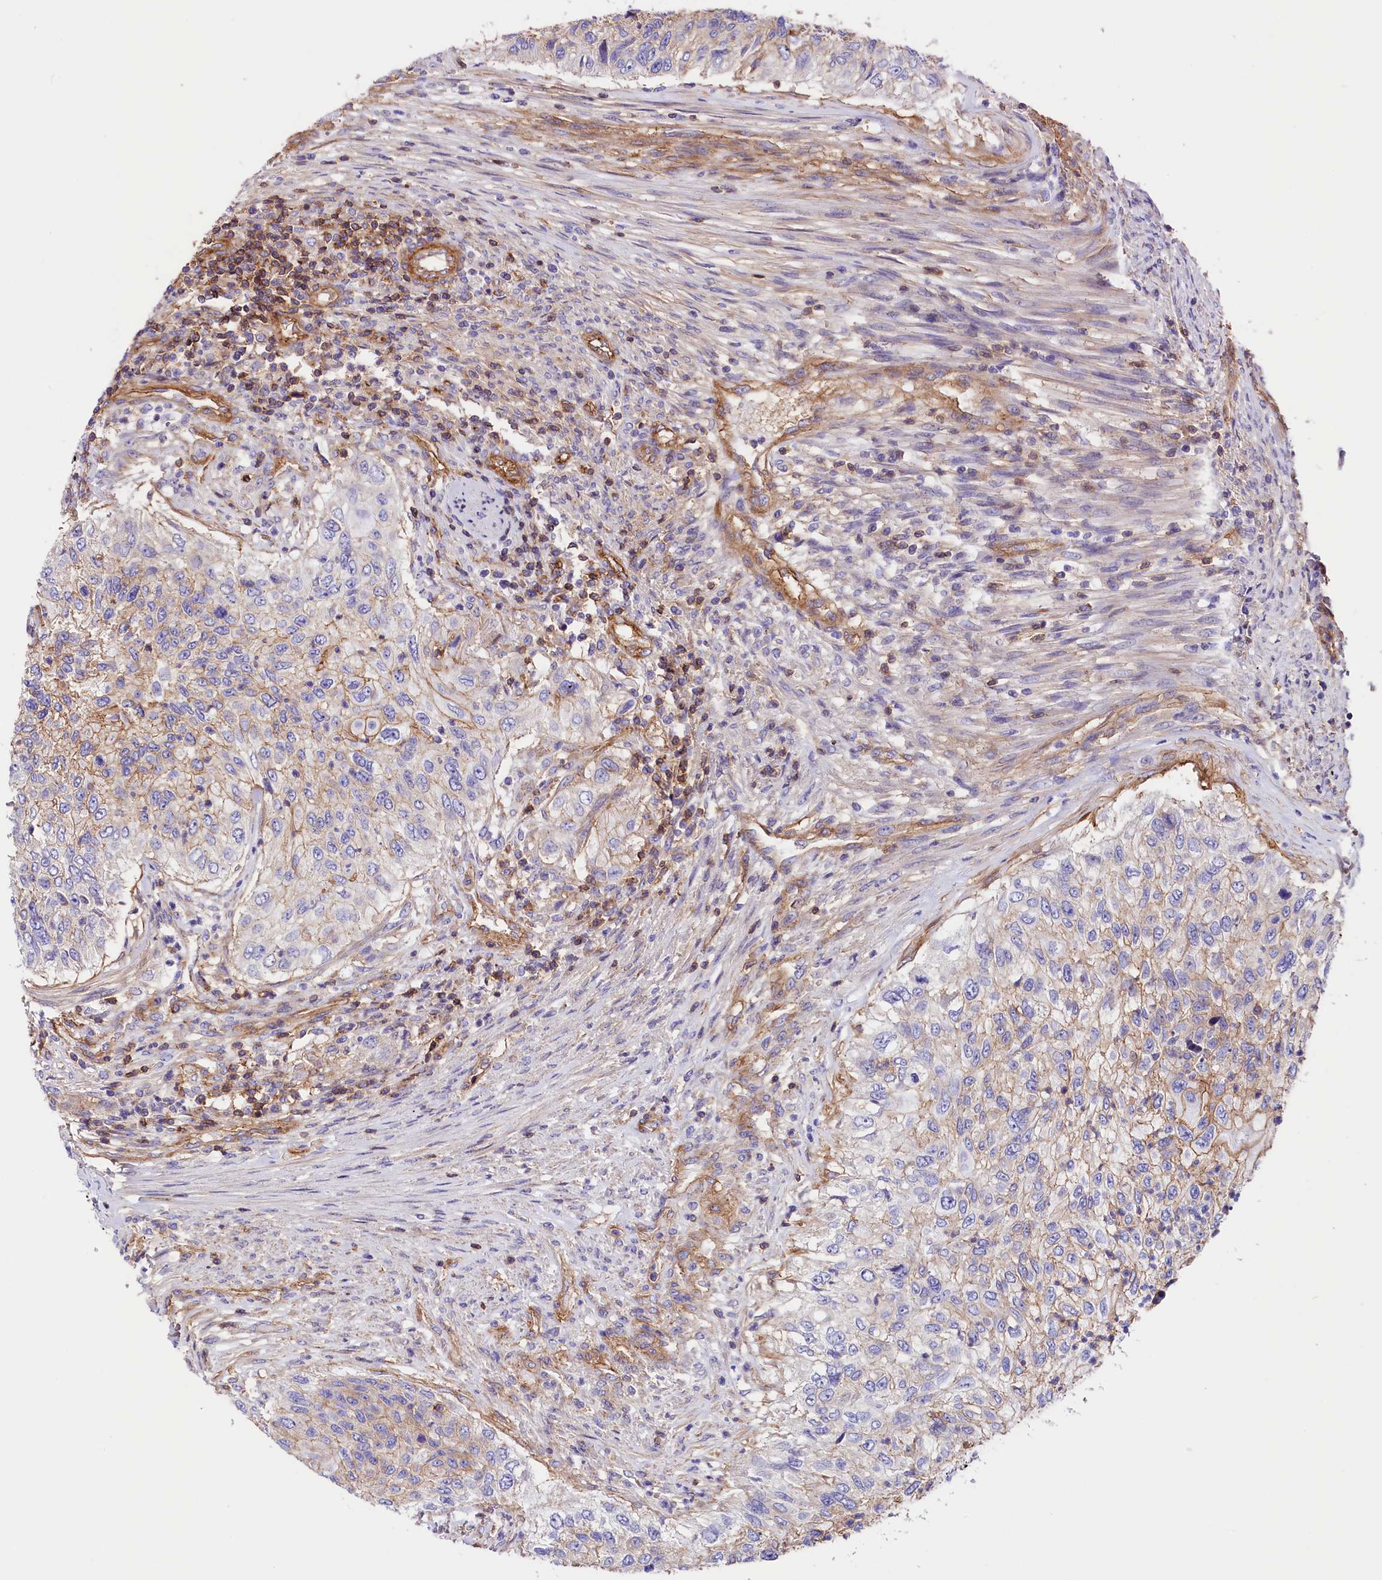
{"staining": {"intensity": "weak", "quantity": "<25%", "location": "cytoplasmic/membranous"}, "tissue": "urothelial cancer", "cell_type": "Tumor cells", "image_type": "cancer", "snomed": [{"axis": "morphology", "description": "Urothelial carcinoma, High grade"}, {"axis": "topography", "description": "Urinary bladder"}], "caption": "The histopathology image reveals no staining of tumor cells in urothelial cancer.", "gene": "ATP2B4", "patient": {"sex": "female", "age": 60}}